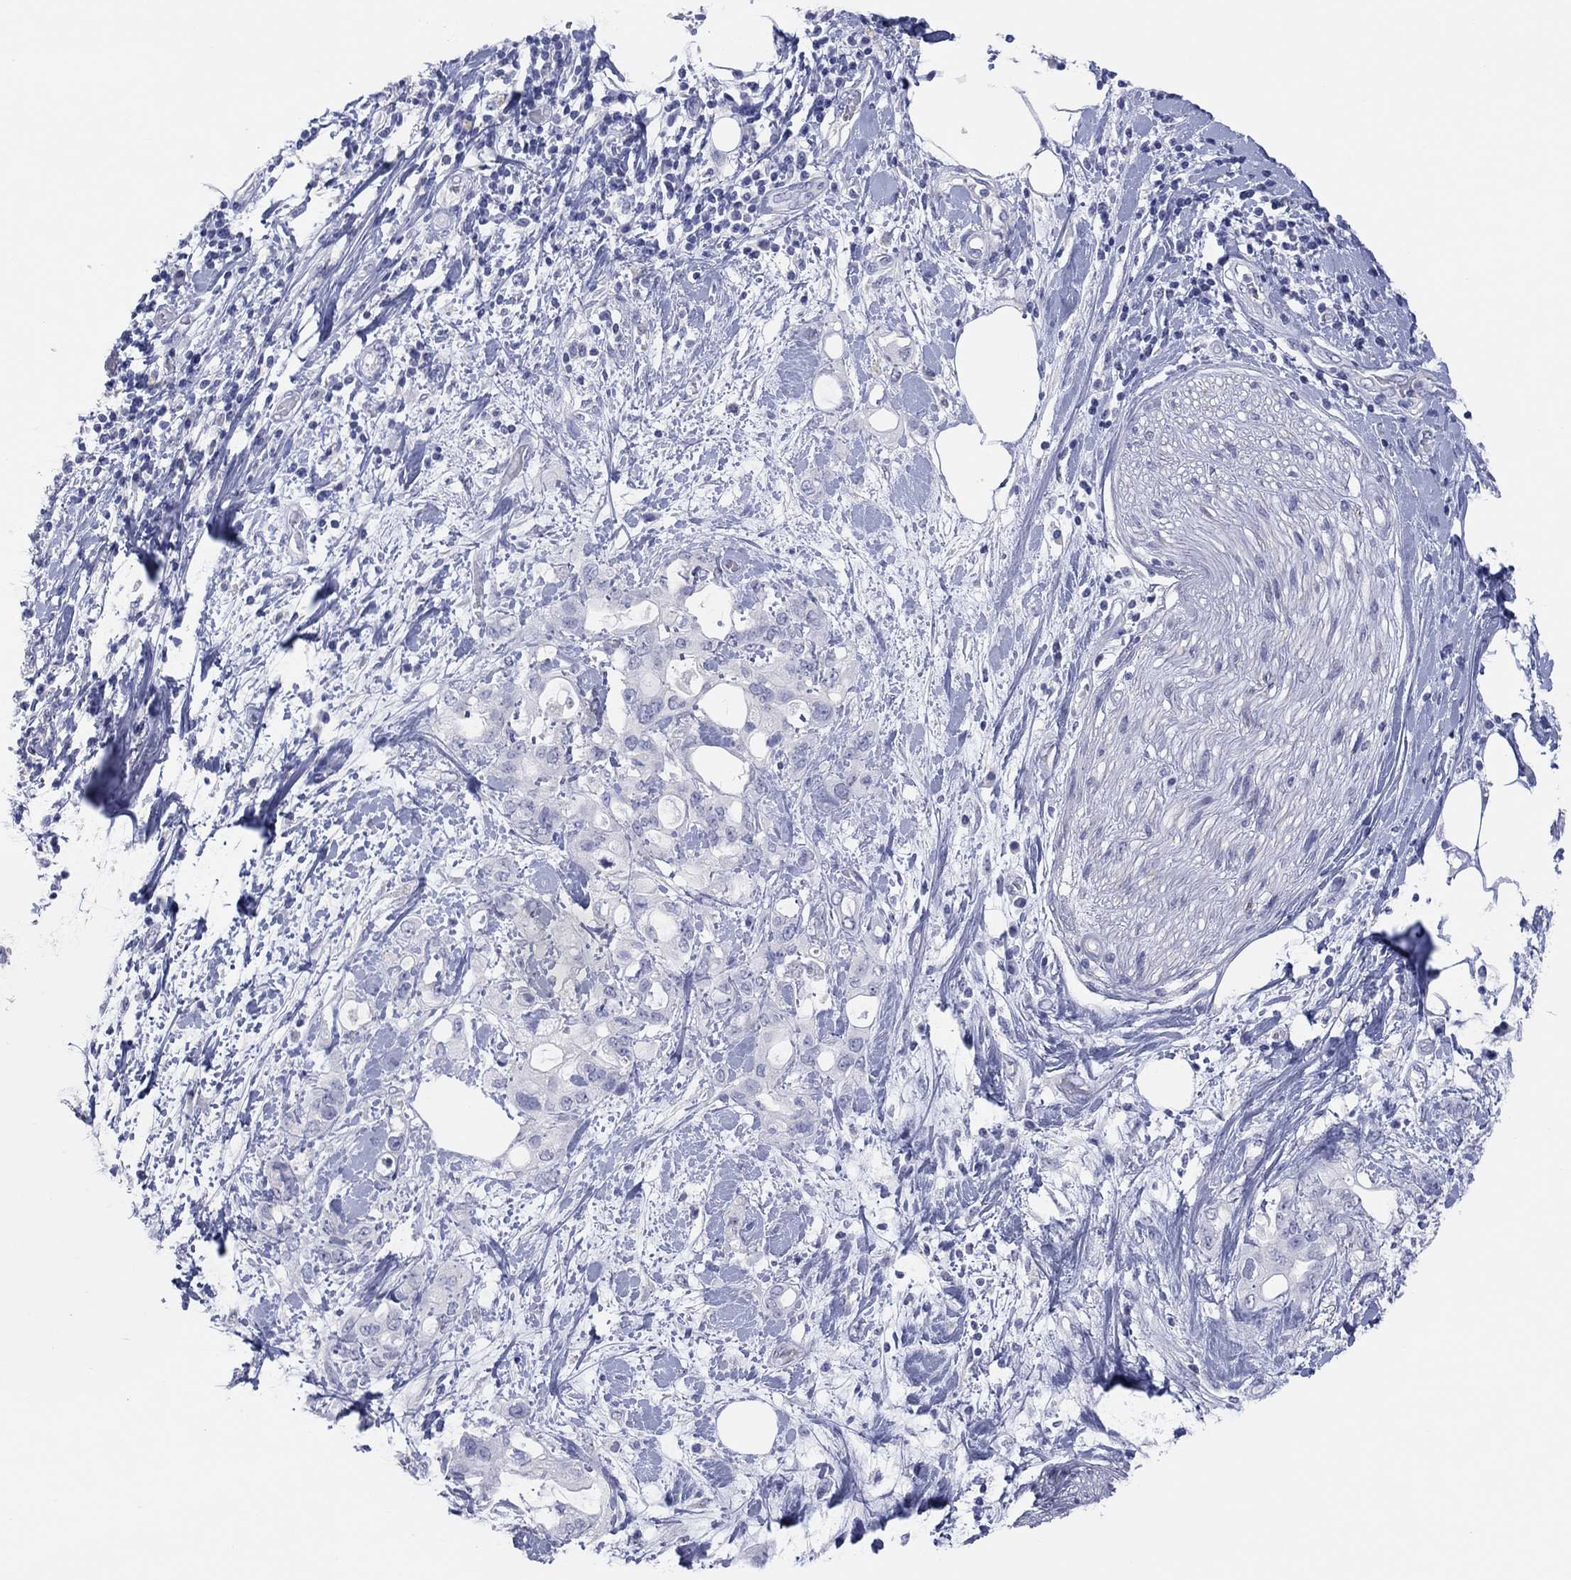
{"staining": {"intensity": "negative", "quantity": "none", "location": "none"}, "tissue": "pancreatic cancer", "cell_type": "Tumor cells", "image_type": "cancer", "snomed": [{"axis": "morphology", "description": "Adenocarcinoma, NOS"}, {"axis": "topography", "description": "Pancreas"}], "caption": "IHC of human pancreatic adenocarcinoma demonstrates no staining in tumor cells.", "gene": "CPNE6", "patient": {"sex": "female", "age": 56}}